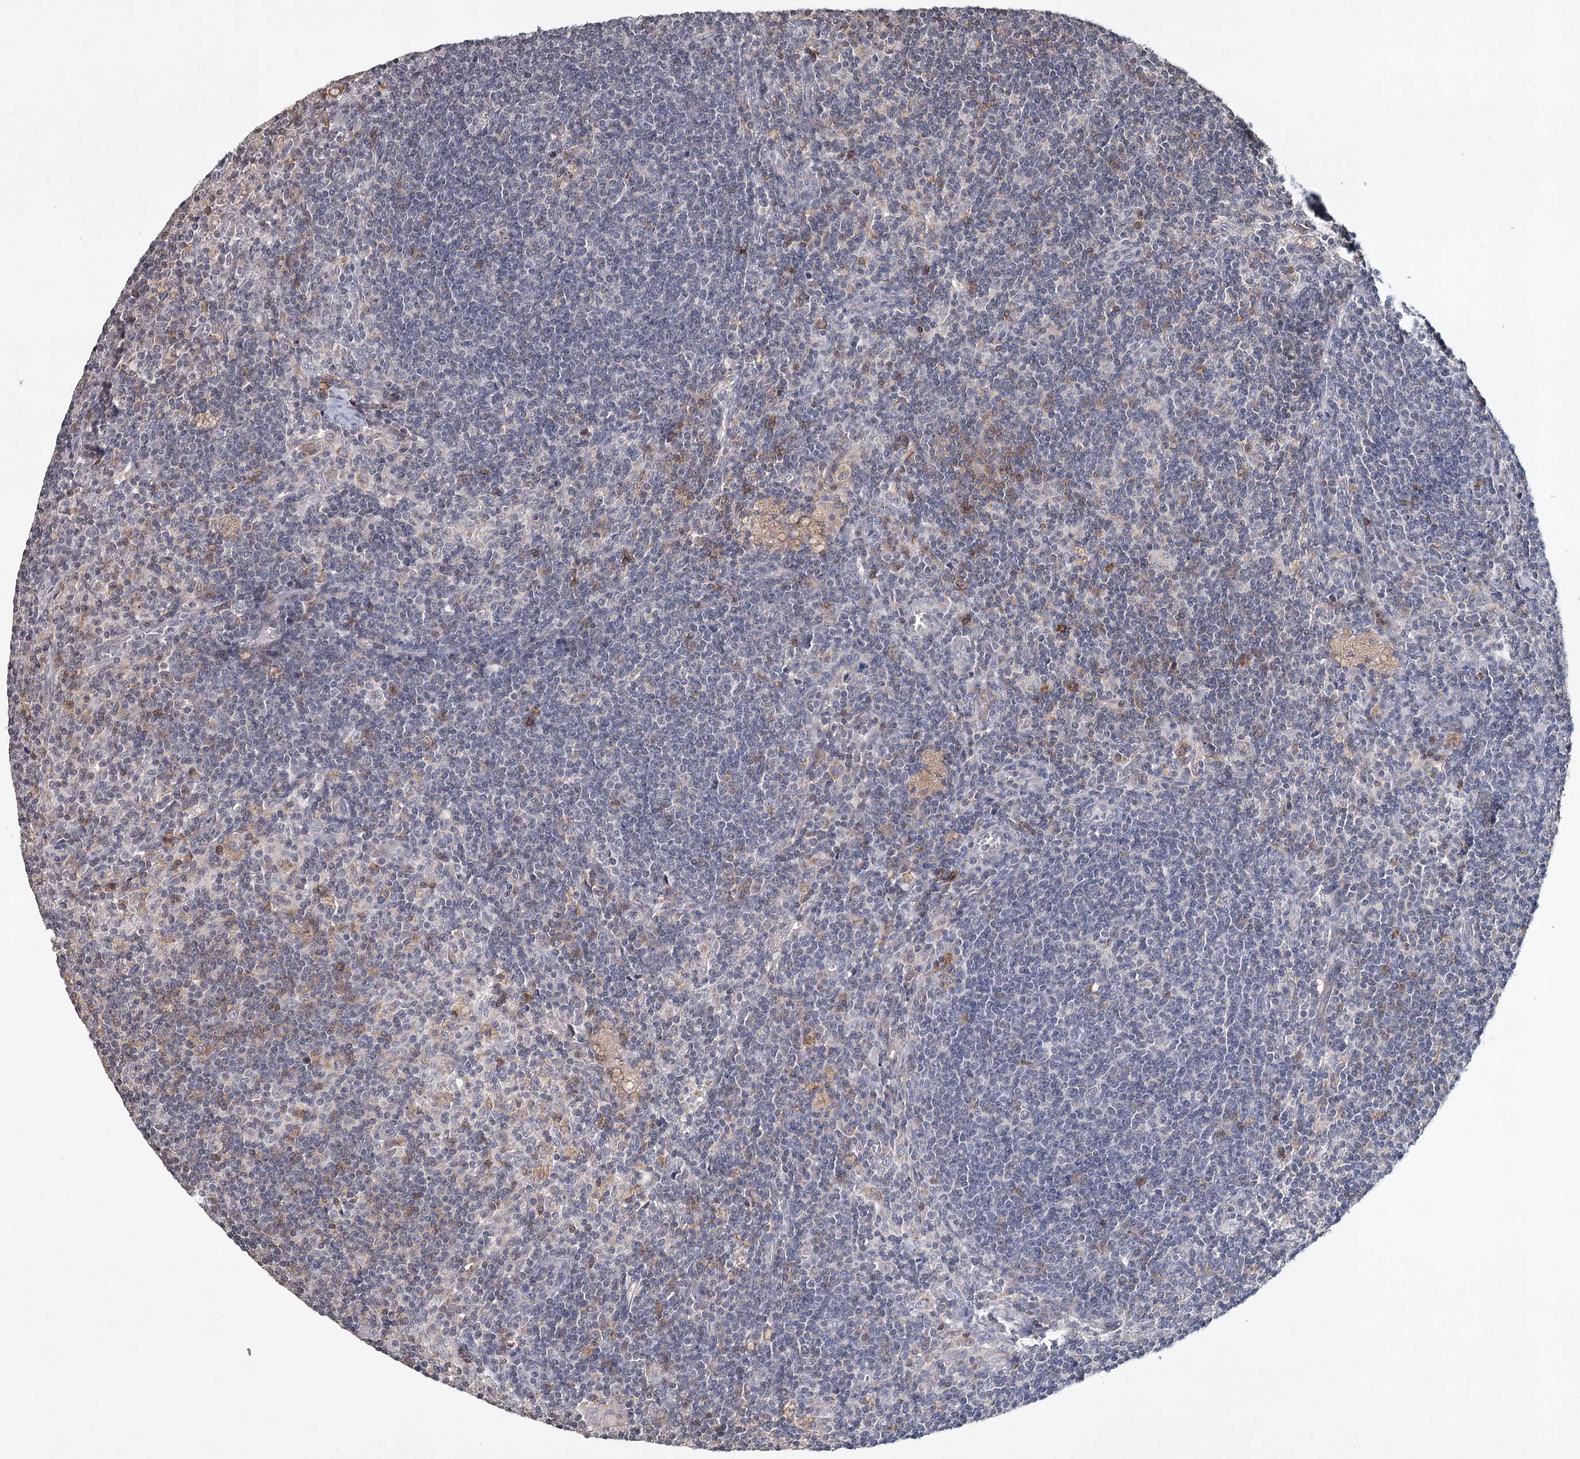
{"staining": {"intensity": "strong", "quantity": "<25%", "location": "cytoplasmic/membranous"}, "tissue": "lymph node", "cell_type": "Germinal center cells", "image_type": "normal", "snomed": [{"axis": "morphology", "description": "Normal tissue, NOS"}, {"axis": "topography", "description": "Lymph node"}], "caption": "Immunohistochemical staining of benign human lymph node reveals <25% levels of strong cytoplasmic/membranous protein positivity in about <25% of germinal center cells.", "gene": "ICOS", "patient": {"sex": "male", "age": 69}}